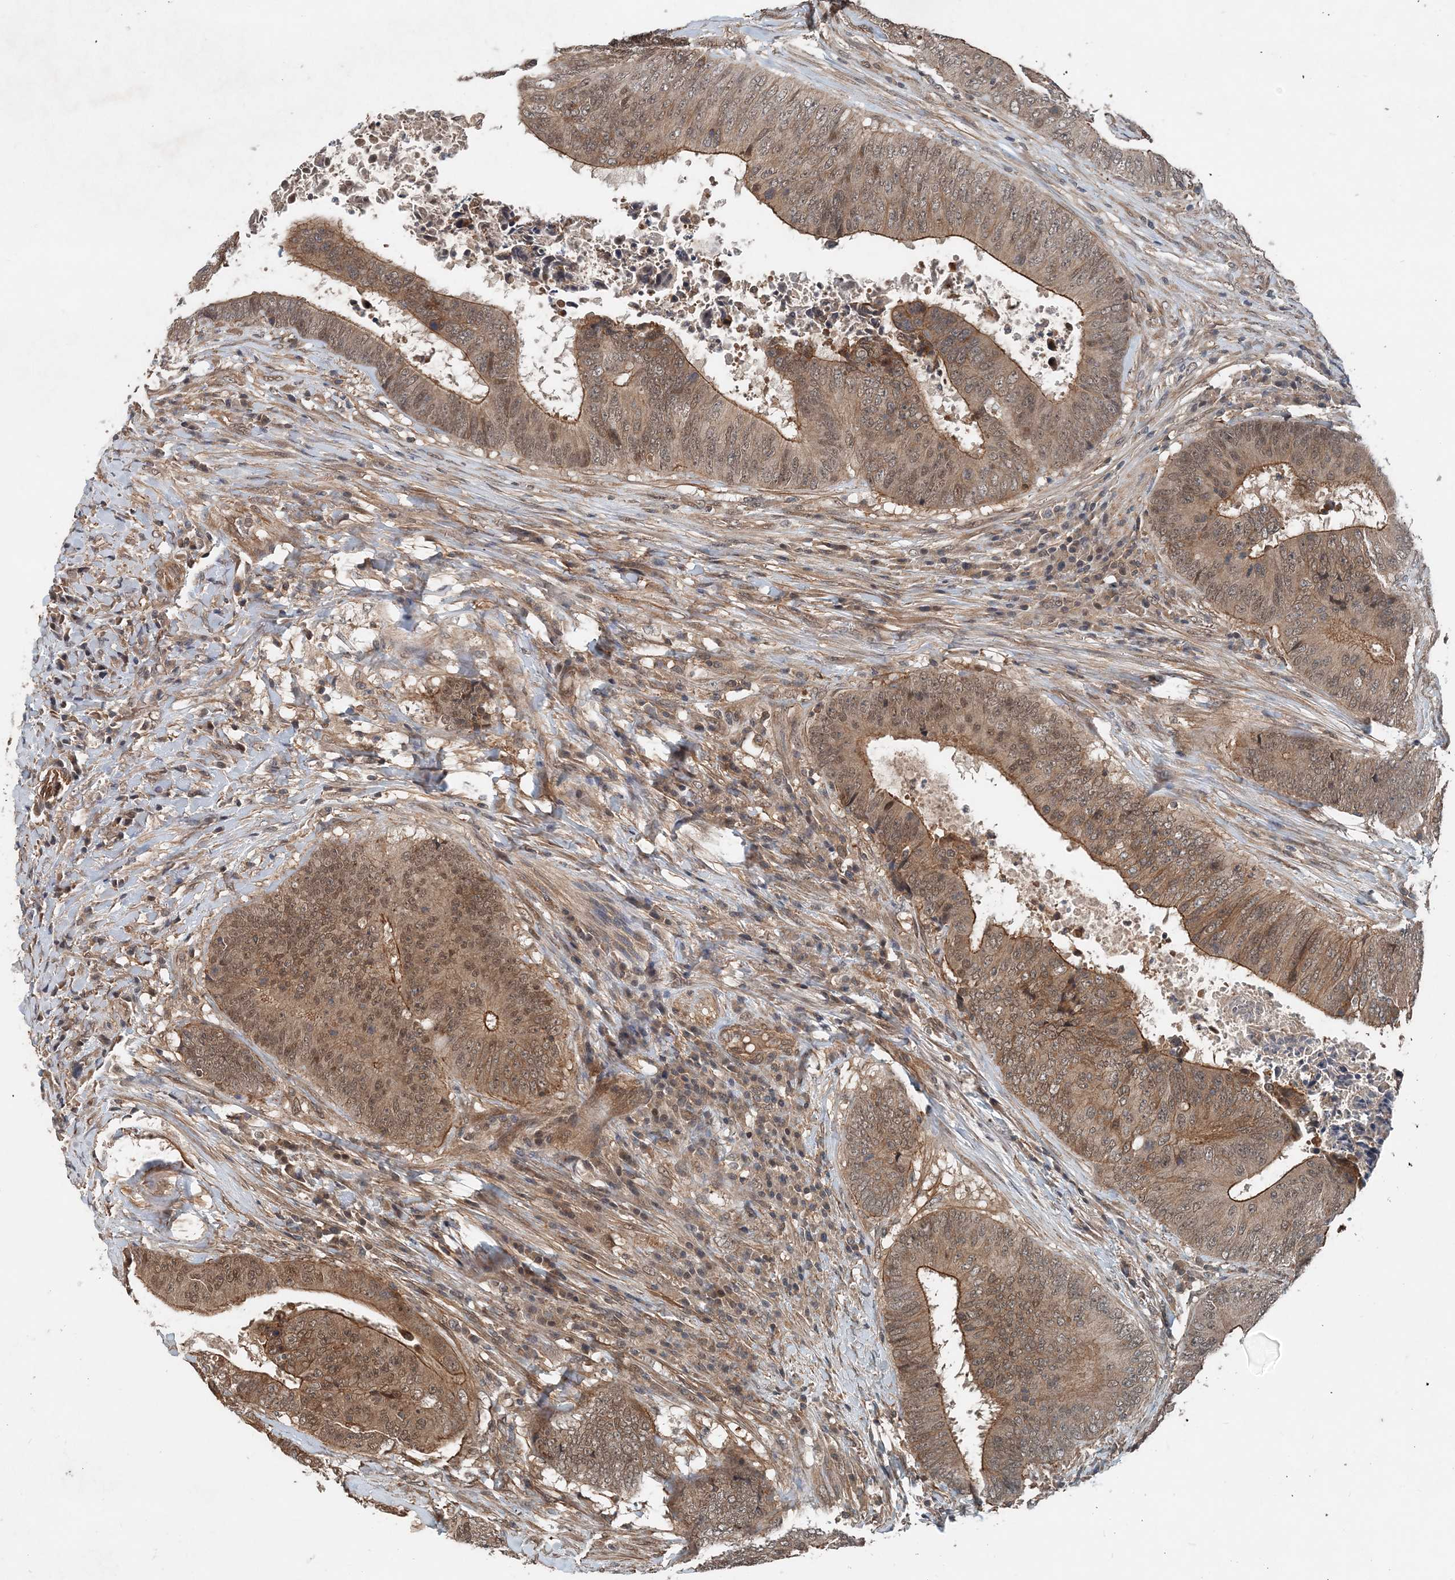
{"staining": {"intensity": "moderate", "quantity": "25%-75%", "location": "cytoplasmic/membranous"}, "tissue": "colorectal cancer", "cell_type": "Tumor cells", "image_type": "cancer", "snomed": [{"axis": "morphology", "description": "Adenocarcinoma, NOS"}, {"axis": "topography", "description": "Rectum"}], "caption": "Protein analysis of adenocarcinoma (colorectal) tissue shows moderate cytoplasmic/membranous expression in approximately 25%-75% of tumor cells.", "gene": "SMPD3", "patient": {"sex": "male", "age": 72}}